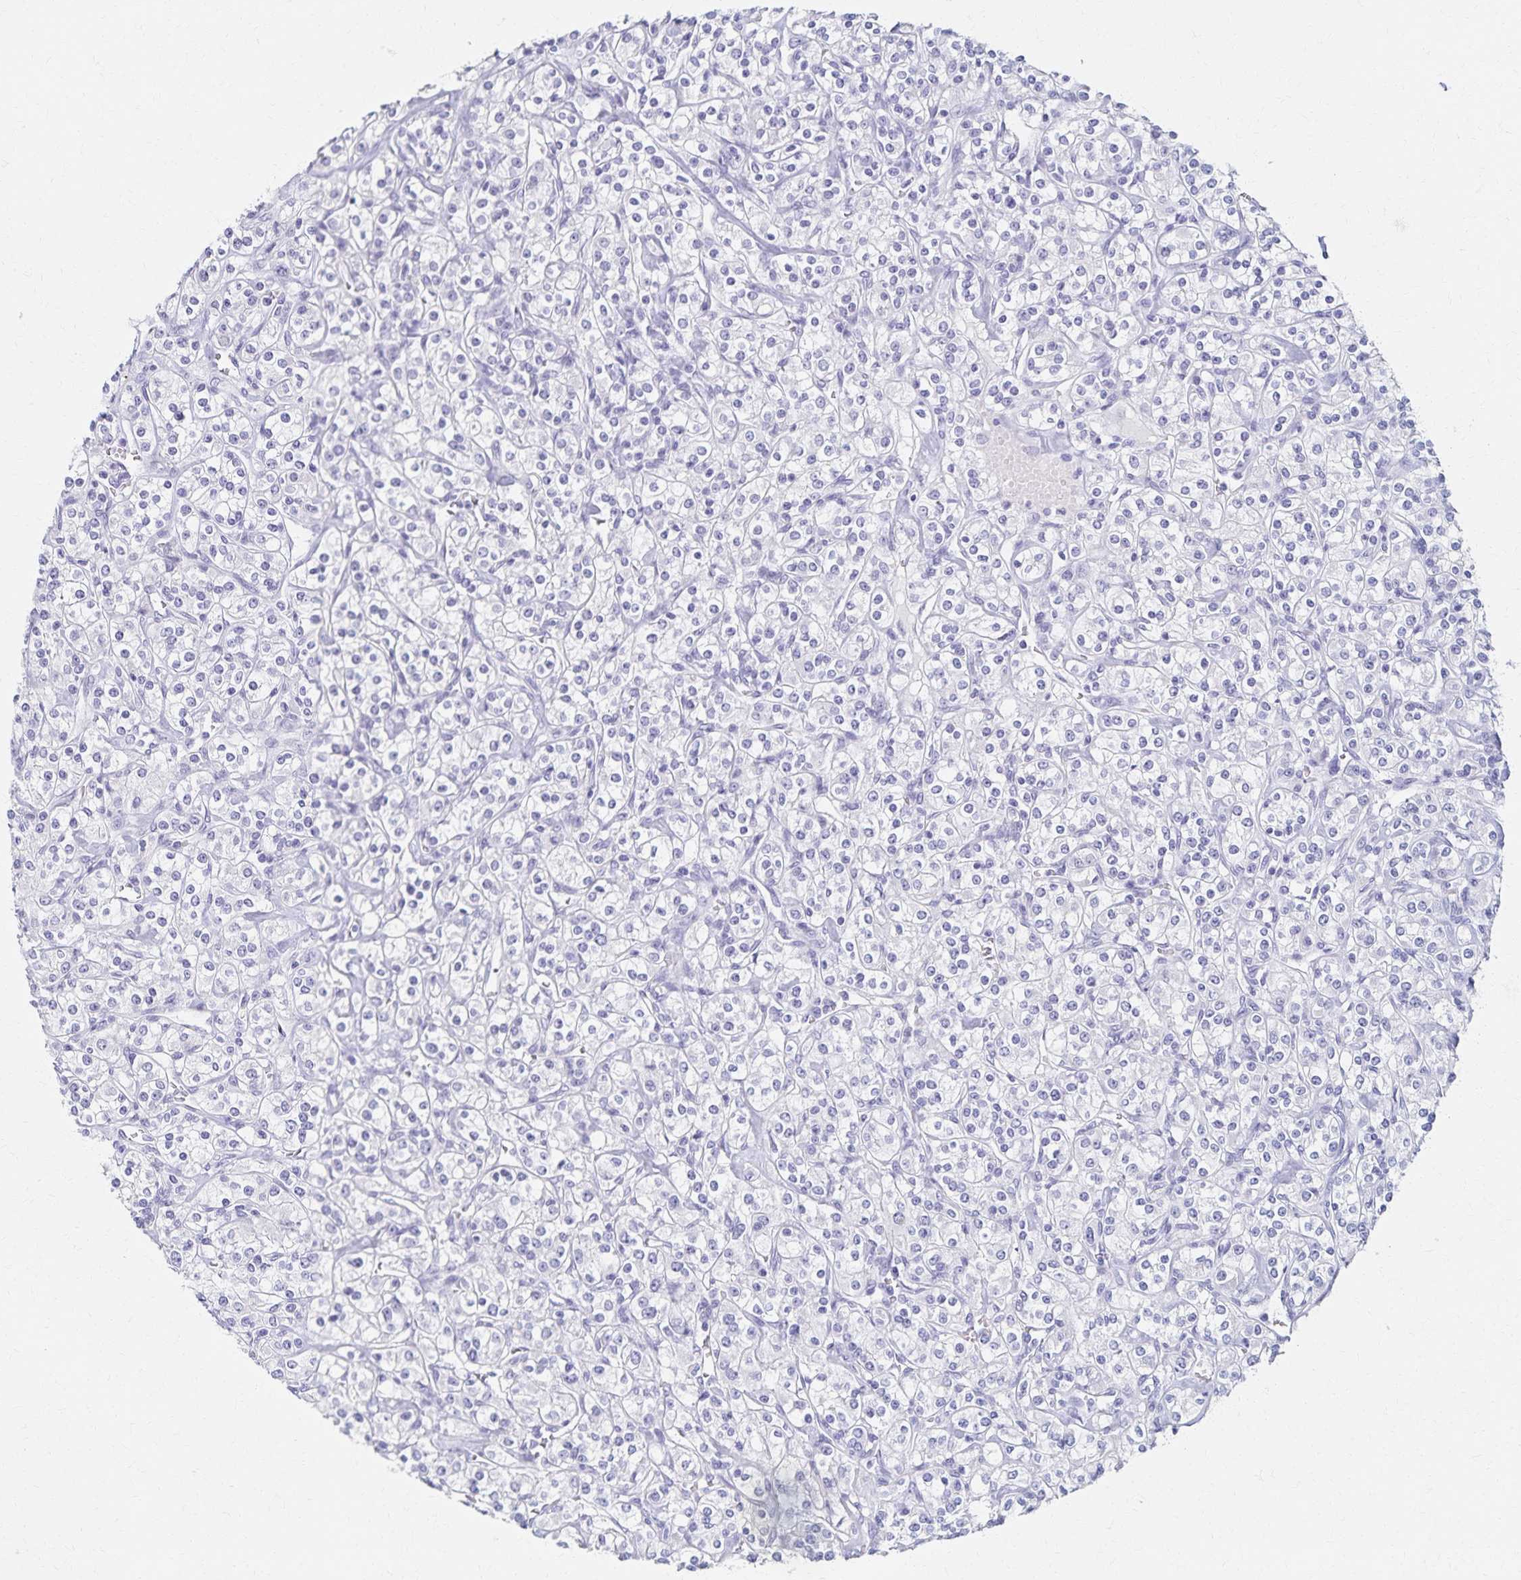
{"staining": {"intensity": "negative", "quantity": "none", "location": "none"}, "tissue": "renal cancer", "cell_type": "Tumor cells", "image_type": "cancer", "snomed": [{"axis": "morphology", "description": "Adenocarcinoma, NOS"}, {"axis": "topography", "description": "Kidney"}], "caption": "Photomicrograph shows no protein positivity in tumor cells of adenocarcinoma (renal) tissue.", "gene": "C2orf50", "patient": {"sex": "male", "age": 77}}